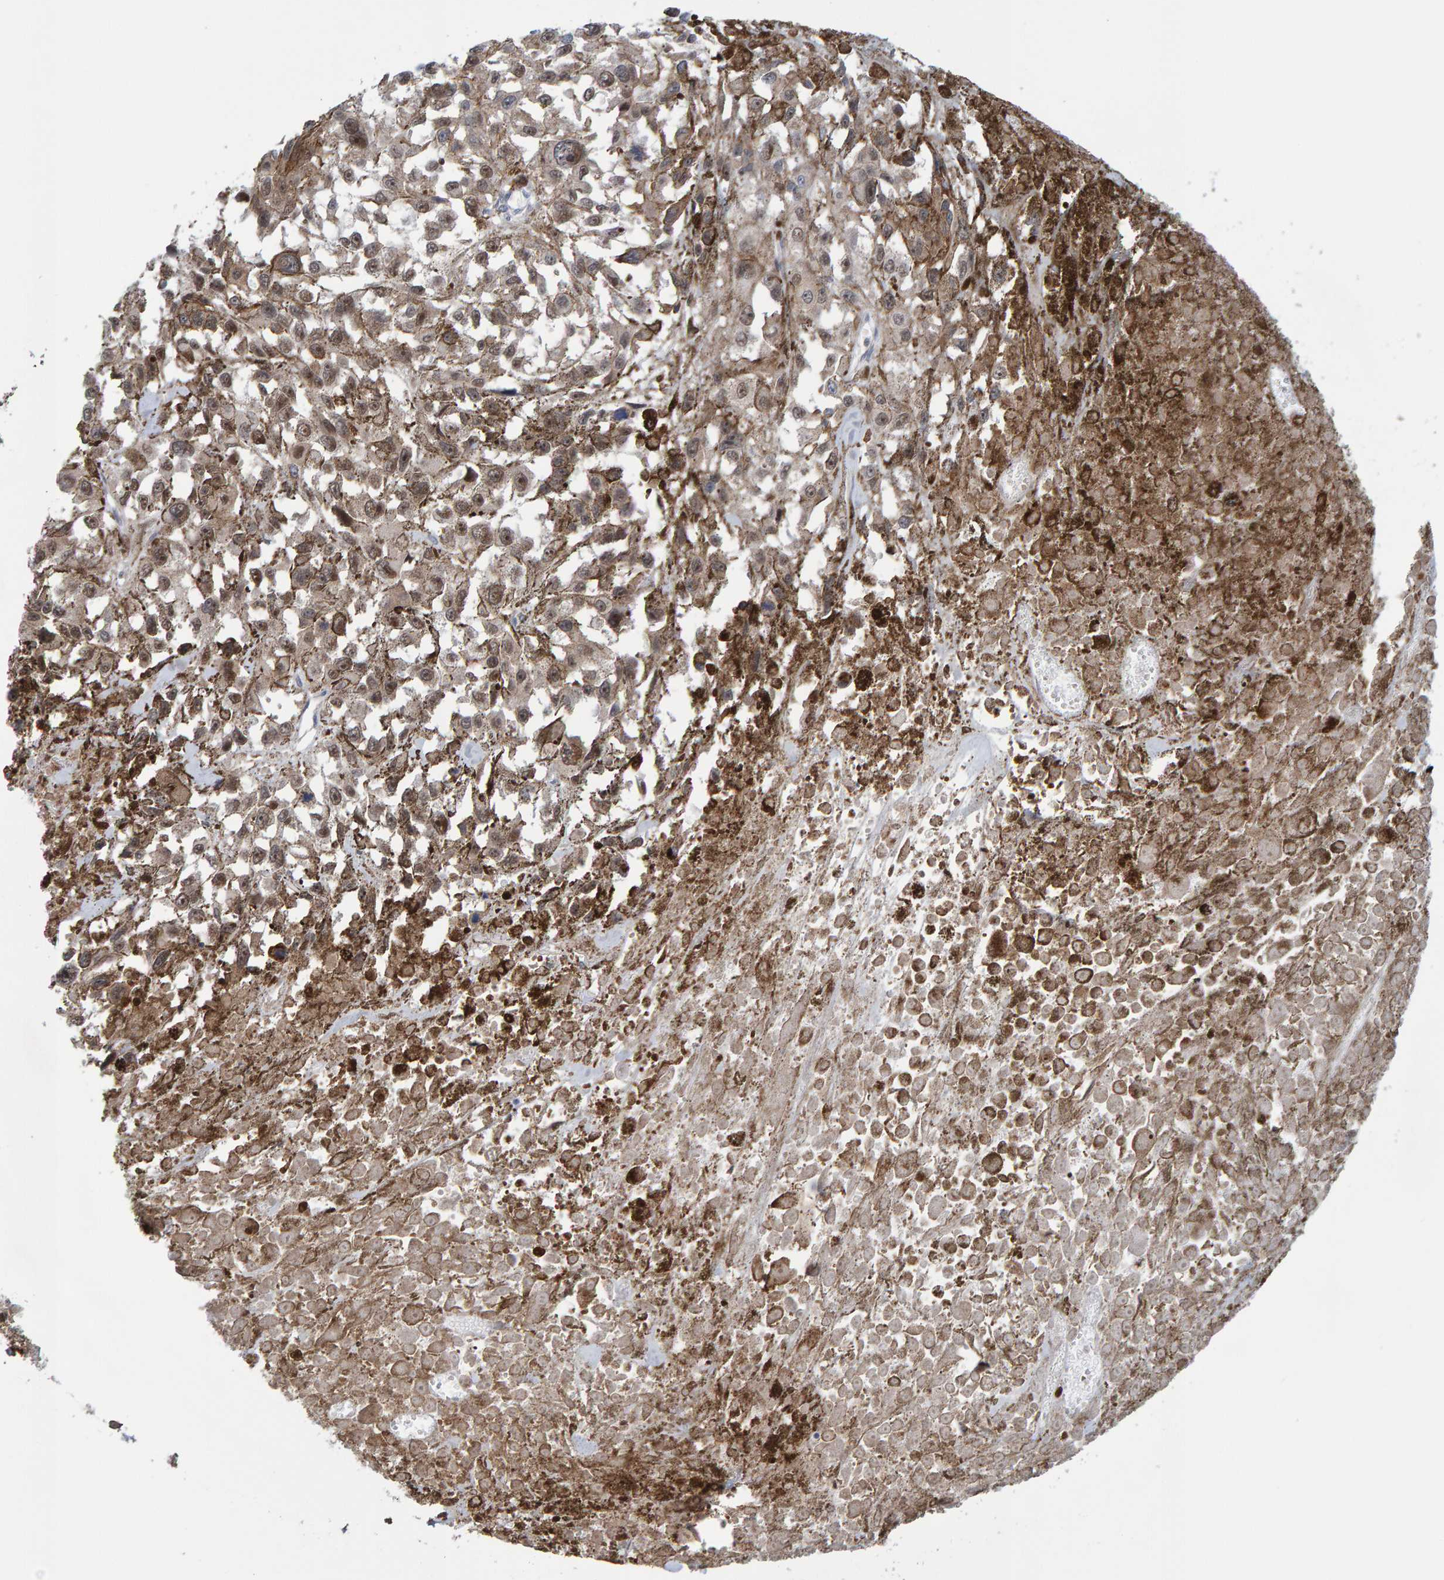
{"staining": {"intensity": "weak", "quantity": ">75%", "location": "cytoplasmic/membranous,nuclear"}, "tissue": "melanoma", "cell_type": "Tumor cells", "image_type": "cancer", "snomed": [{"axis": "morphology", "description": "Malignant melanoma, Metastatic site"}, {"axis": "topography", "description": "Lymph node"}], "caption": "Immunohistochemical staining of human melanoma exhibits low levels of weak cytoplasmic/membranous and nuclear expression in about >75% of tumor cells.", "gene": "MFSD6L", "patient": {"sex": "male", "age": 59}}